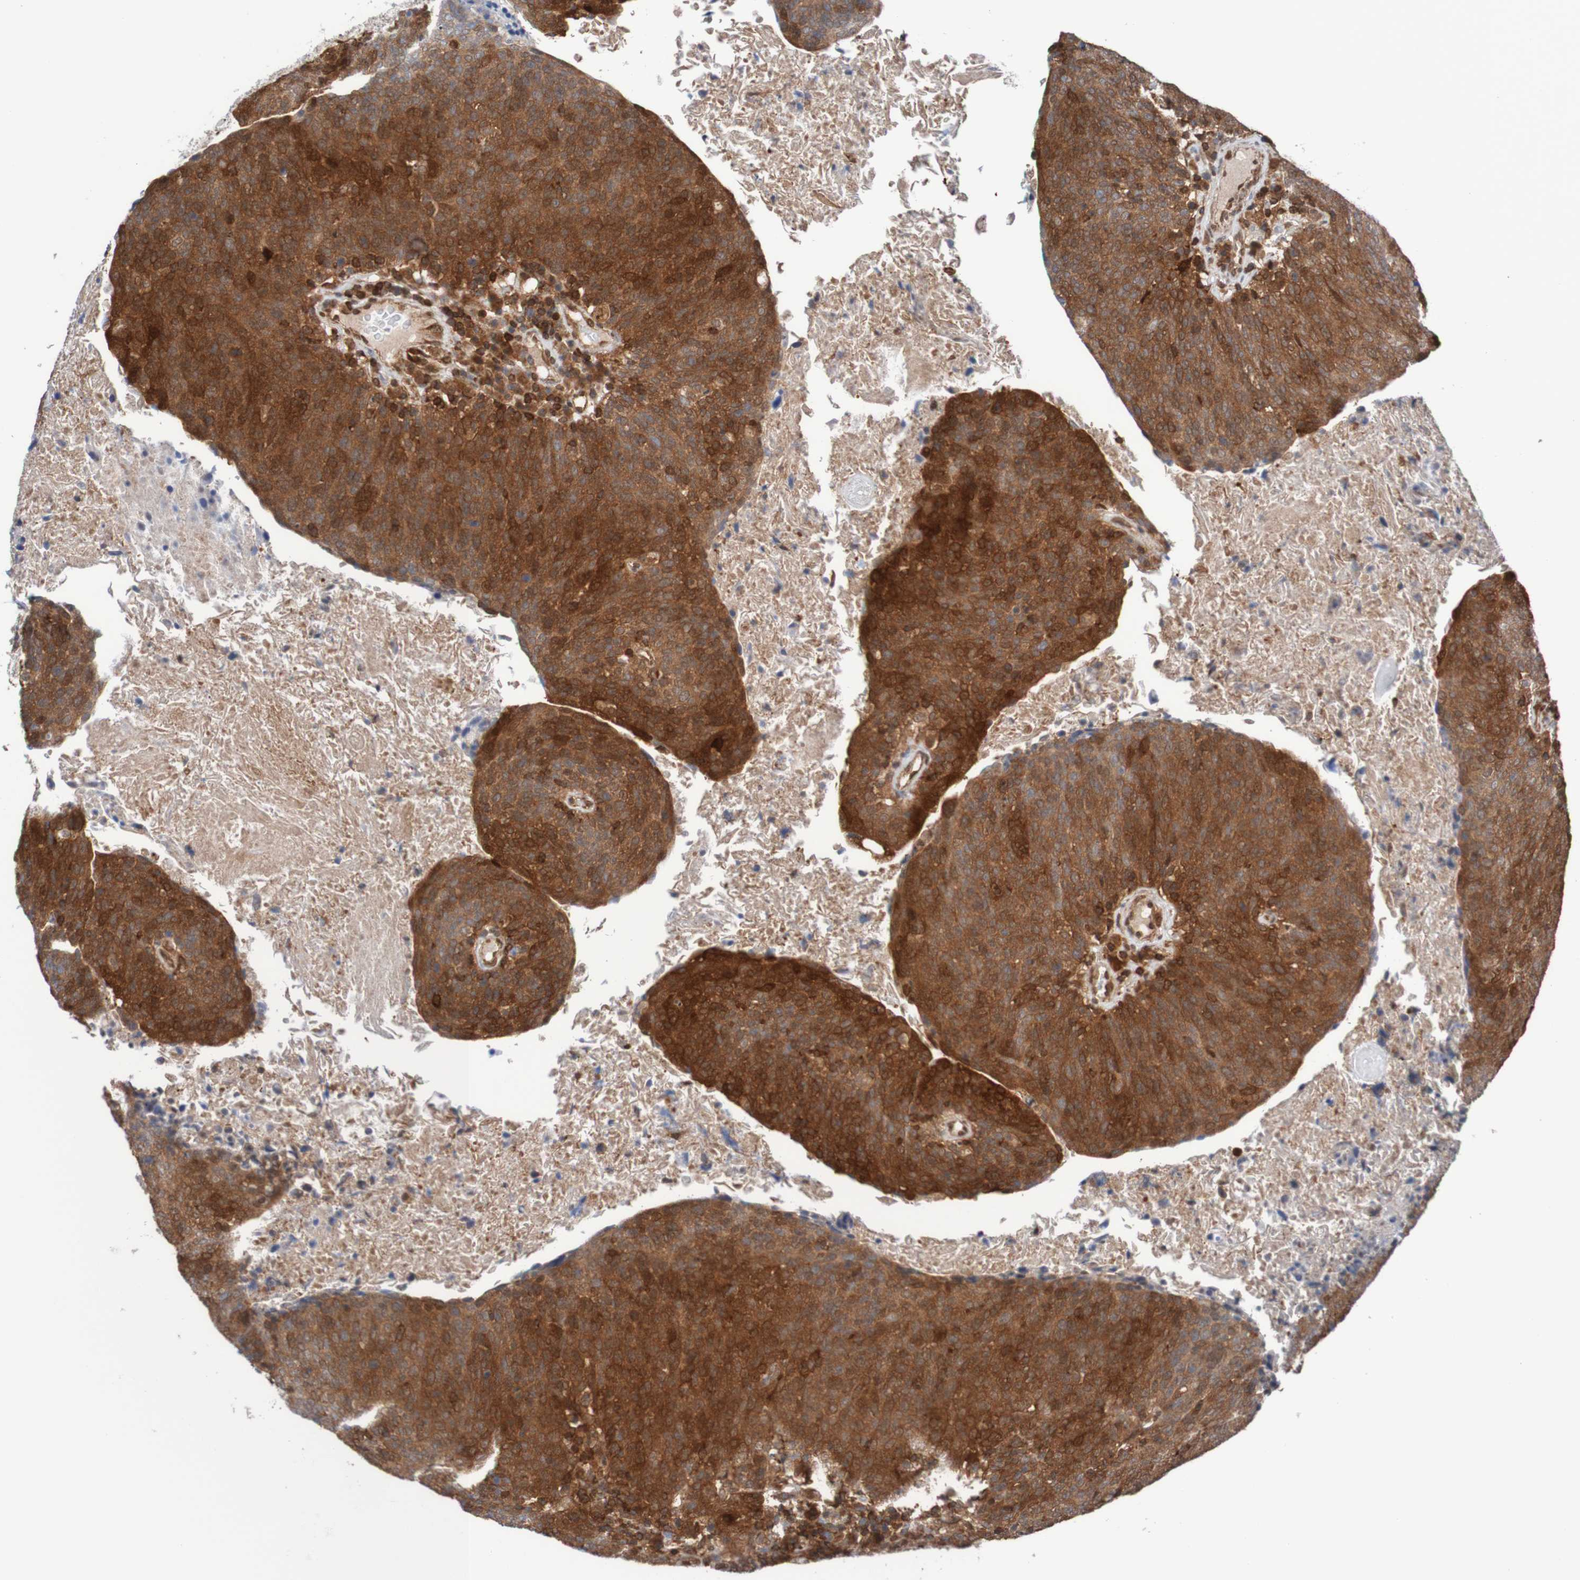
{"staining": {"intensity": "moderate", "quantity": ">75%", "location": "cytoplasmic/membranous"}, "tissue": "head and neck cancer", "cell_type": "Tumor cells", "image_type": "cancer", "snomed": [{"axis": "morphology", "description": "Squamous cell carcinoma, NOS"}, {"axis": "morphology", "description": "Squamous cell carcinoma, metastatic, NOS"}, {"axis": "topography", "description": "Lymph node"}, {"axis": "topography", "description": "Head-Neck"}], "caption": "Immunohistochemical staining of head and neck cancer shows medium levels of moderate cytoplasmic/membranous positivity in about >75% of tumor cells. (Brightfield microscopy of DAB IHC at high magnification).", "gene": "RIGI", "patient": {"sex": "male", "age": 62}}